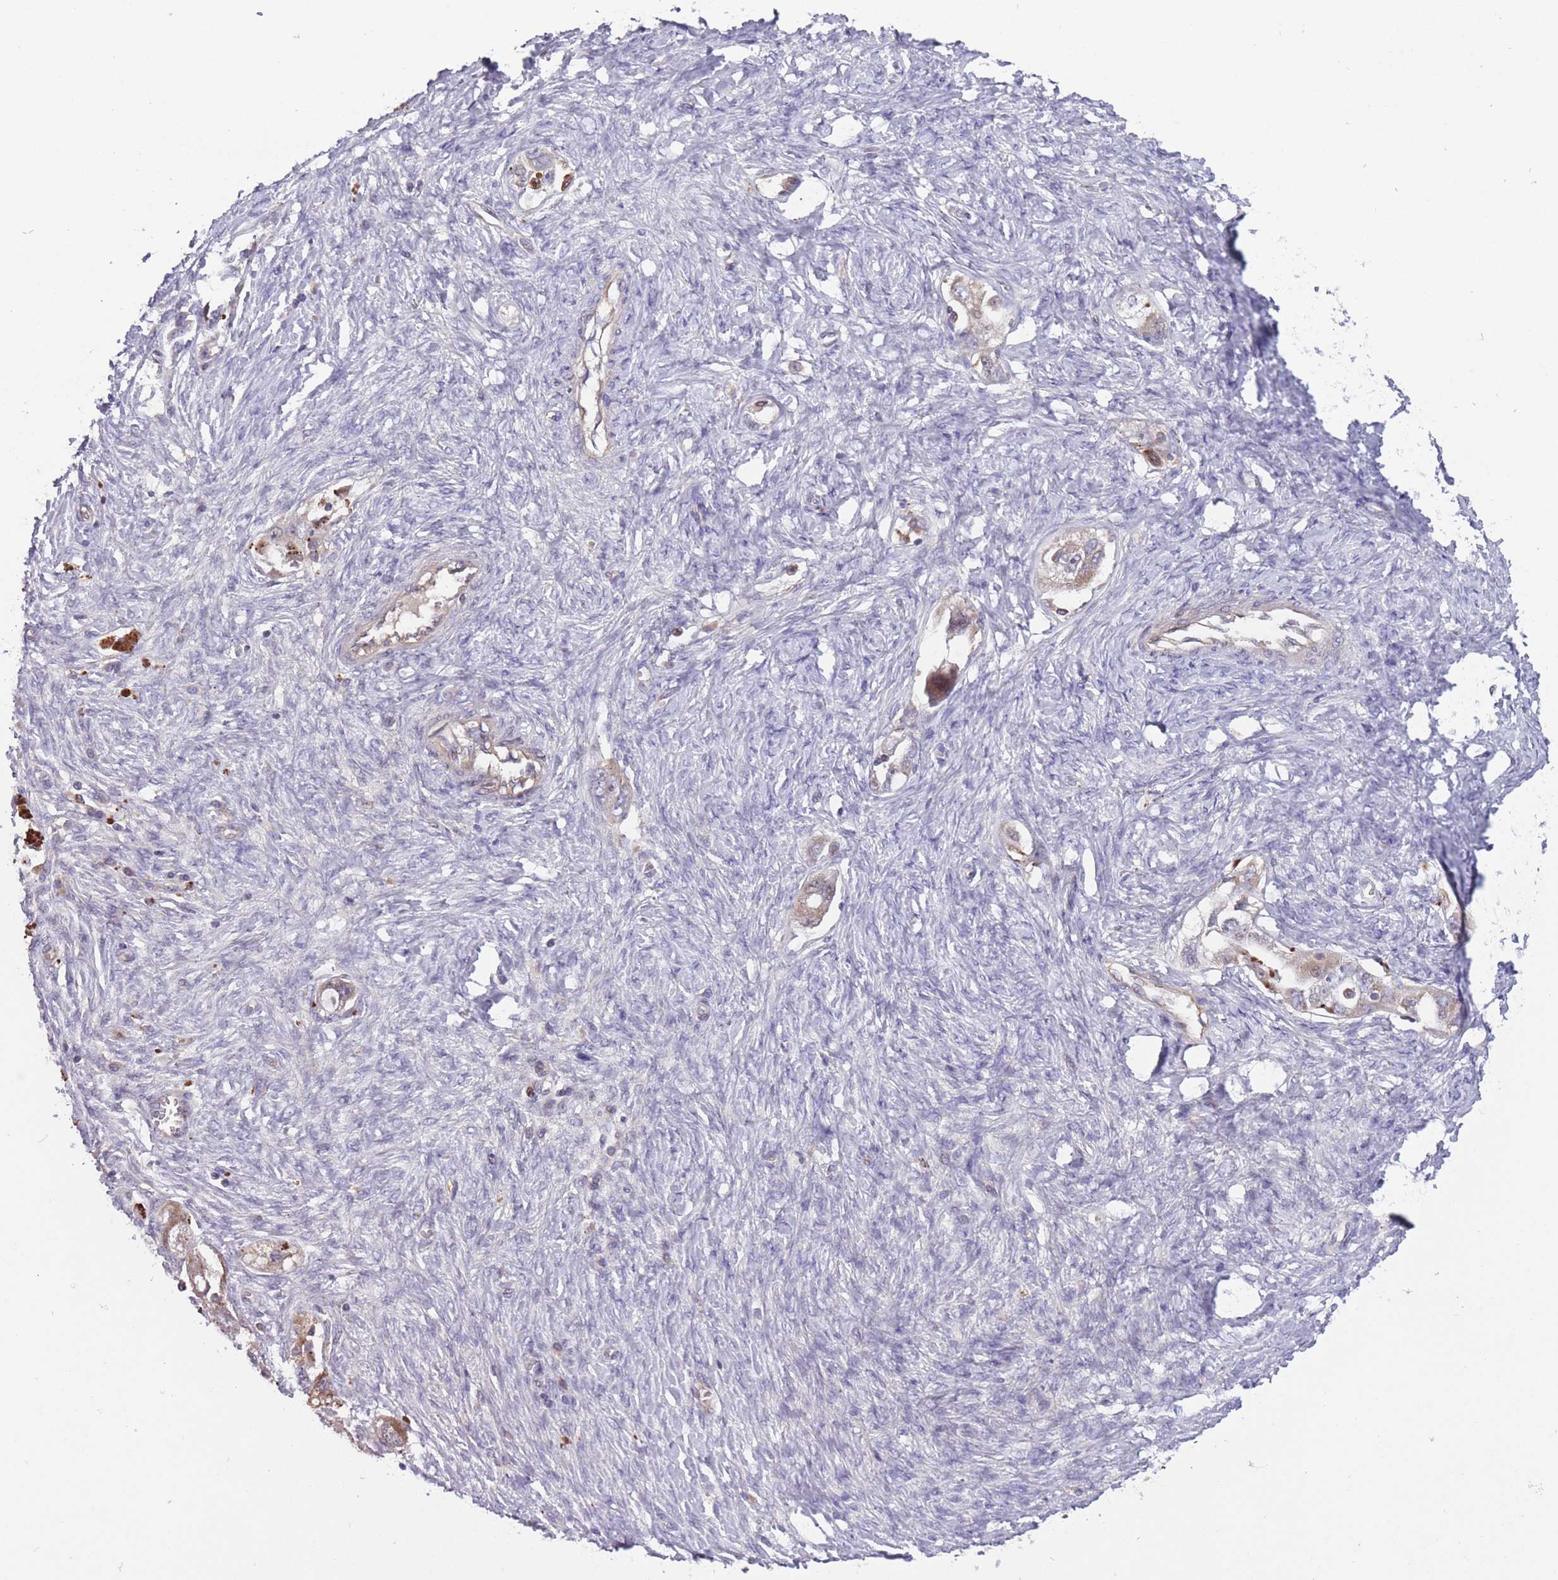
{"staining": {"intensity": "strong", "quantity": "<25%", "location": "cytoplasmic/membranous"}, "tissue": "ovarian cancer", "cell_type": "Tumor cells", "image_type": "cancer", "snomed": [{"axis": "morphology", "description": "Carcinoma, NOS"}, {"axis": "morphology", "description": "Cystadenocarcinoma, serous, NOS"}, {"axis": "topography", "description": "Ovary"}], "caption": "Protein staining of ovarian carcinoma tissue displays strong cytoplasmic/membranous expression in approximately <25% of tumor cells. (DAB (3,3'-diaminobenzidine) IHC, brown staining for protein, blue staining for nuclei).", "gene": "ITPKC", "patient": {"sex": "female", "age": 69}}